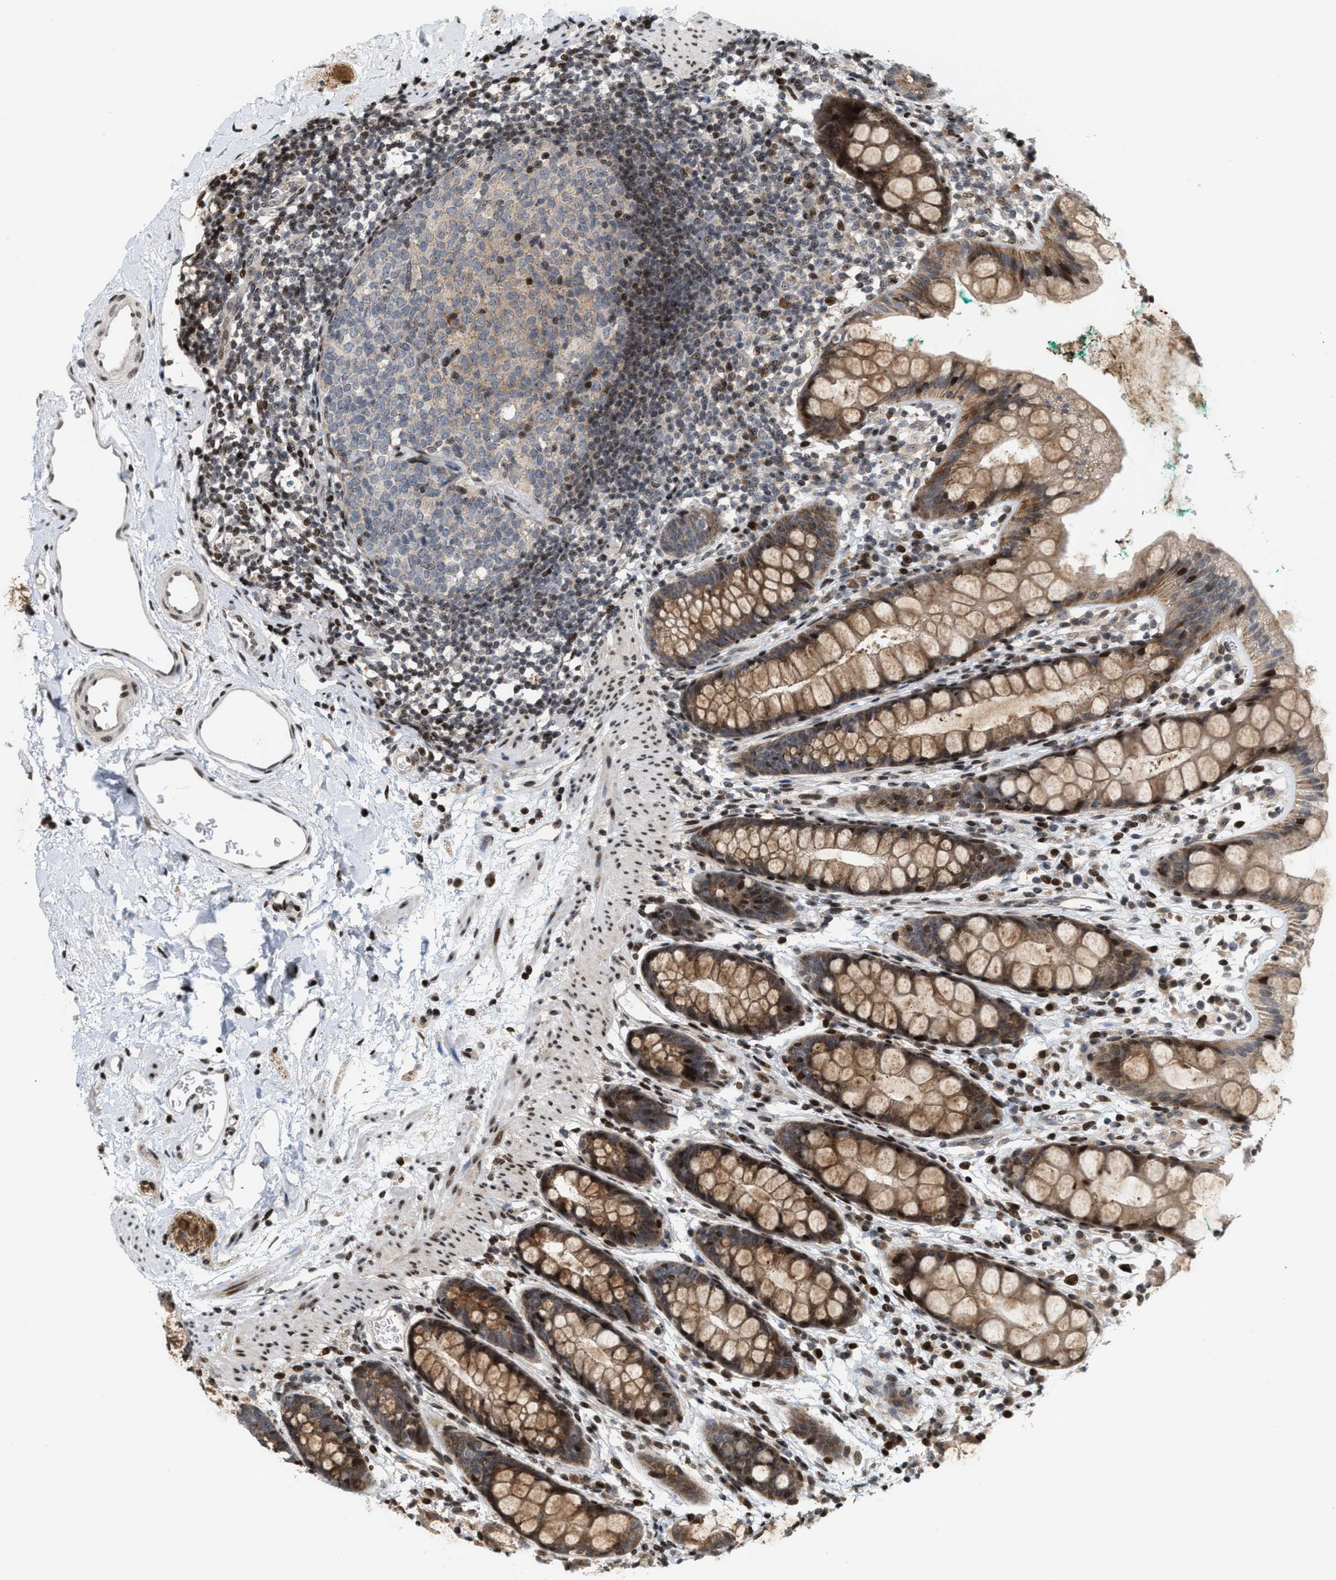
{"staining": {"intensity": "moderate", "quantity": ">75%", "location": "cytoplasmic/membranous"}, "tissue": "rectum", "cell_type": "Glandular cells", "image_type": "normal", "snomed": [{"axis": "morphology", "description": "Normal tissue, NOS"}, {"axis": "topography", "description": "Rectum"}], "caption": "This is a histology image of immunohistochemistry staining of benign rectum, which shows moderate positivity in the cytoplasmic/membranous of glandular cells.", "gene": "PDZD2", "patient": {"sex": "female", "age": 65}}